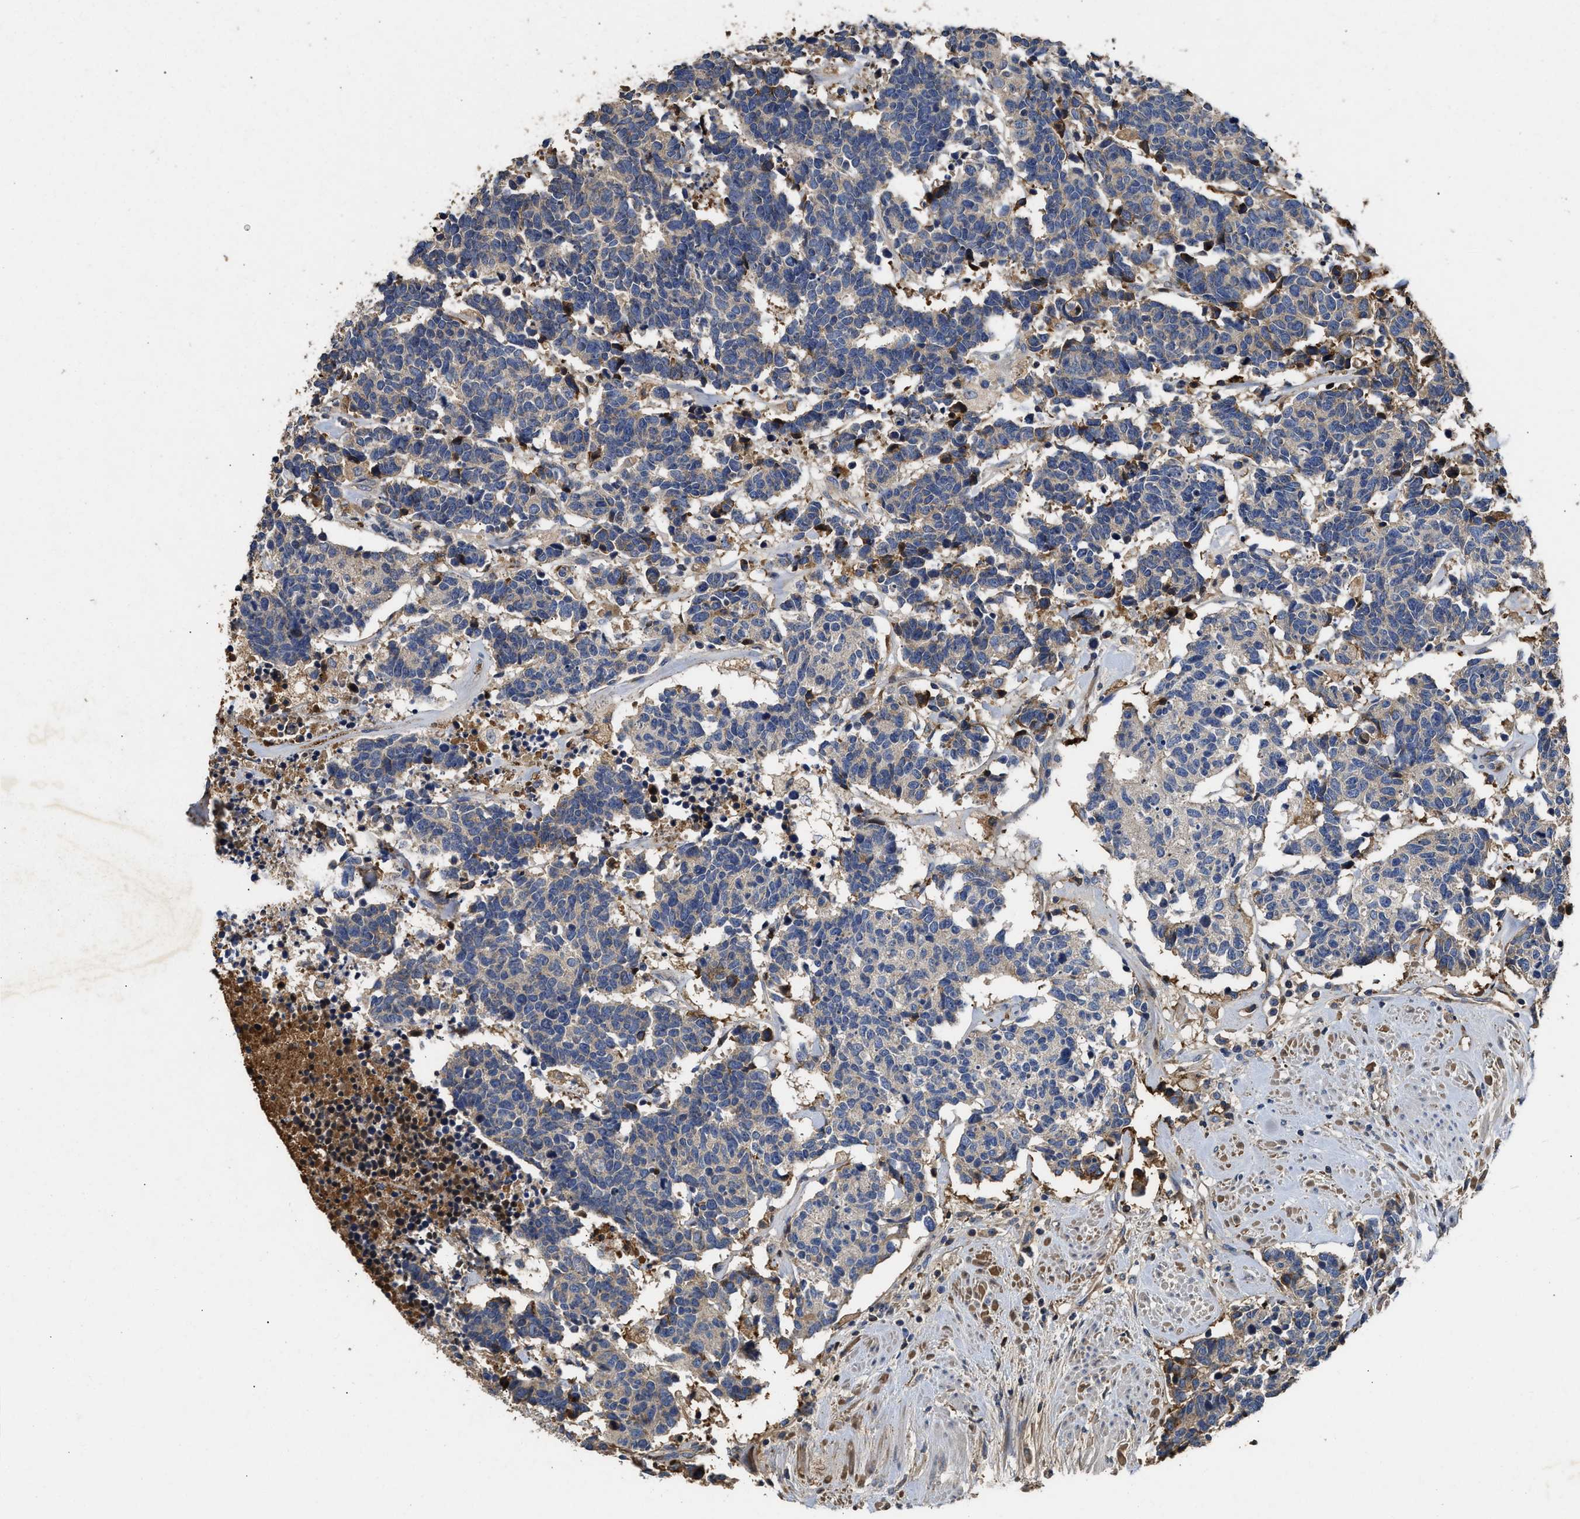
{"staining": {"intensity": "negative", "quantity": "none", "location": "none"}, "tissue": "carcinoid", "cell_type": "Tumor cells", "image_type": "cancer", "snomed": [{"axis": "morphology", "description": "Carcinoma, NOS"}, {"axis": "morphology", "description": "Carcinoid, malignant, NOS"}, {"axis": "topography", "description": "Urinary bladder"}], "caption": "Human malignant carcinoid stained for a protein using immunohistochemistry (IHC) reveals no staining in tumor cells.", "gene": "C3", "patient": {"sex": "male", "age": 57}}